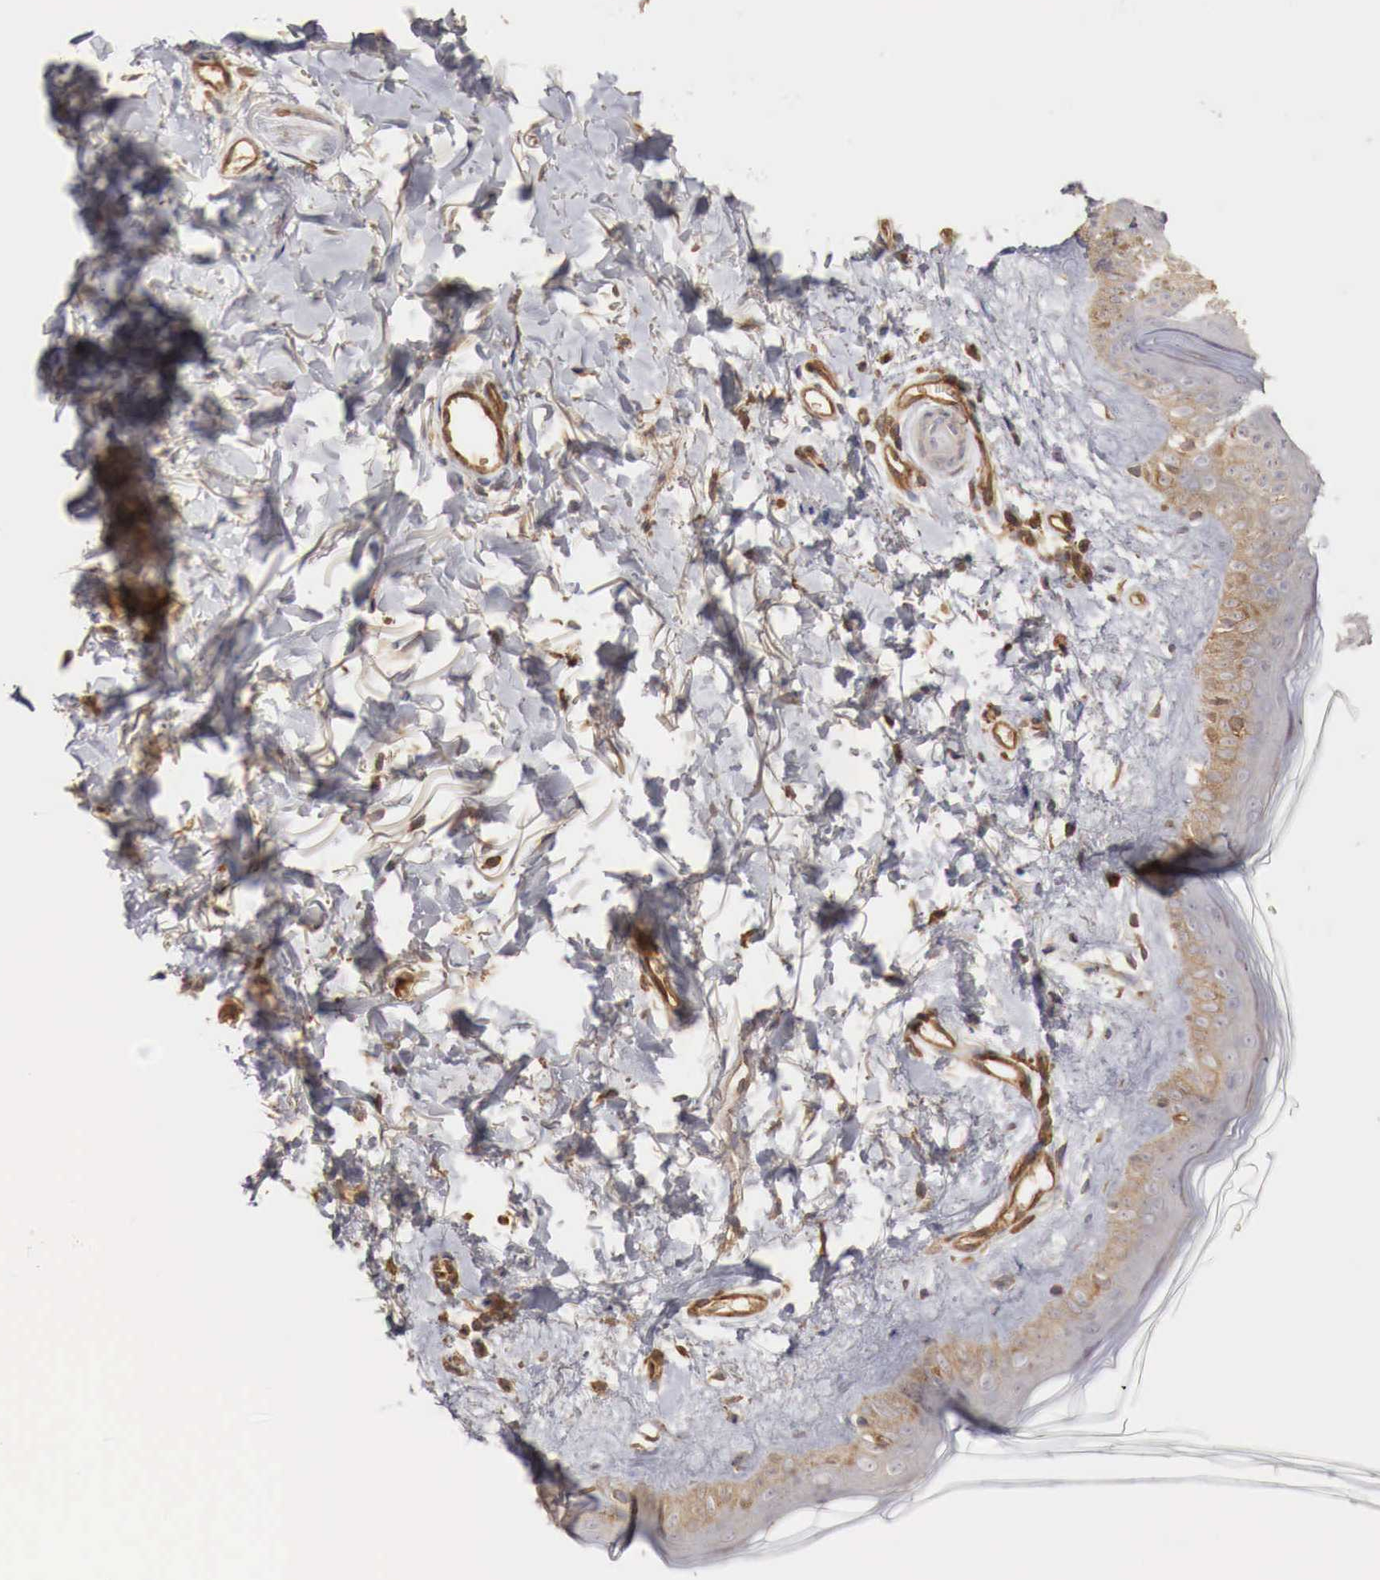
{"staining": {"intensity": "moderate", "quantity": ">75%", "location": "cytoplasmic/membranous"}, "tissue": "skin", "cell_type": "Fibroblasts", "image_type": "normal", "snomed": [{"axis": "morphology", "description": "Normal tissue, NOS"}, {"axis": "topography", "description": "Skin"}], "caption": "Immunohistochemistry (IHC) (DAB (3,3'-diaminobenzidine)) staining of benign human skin displays moderate cytoplasmic/membranous protein expression in about >75% of fibroblasts. Immunohistochemistry stains the protein of interest in brown and the nuclei are stained blue.", "gene": "ARMCX4", "patient": {"sex": "female", "age": 56}}